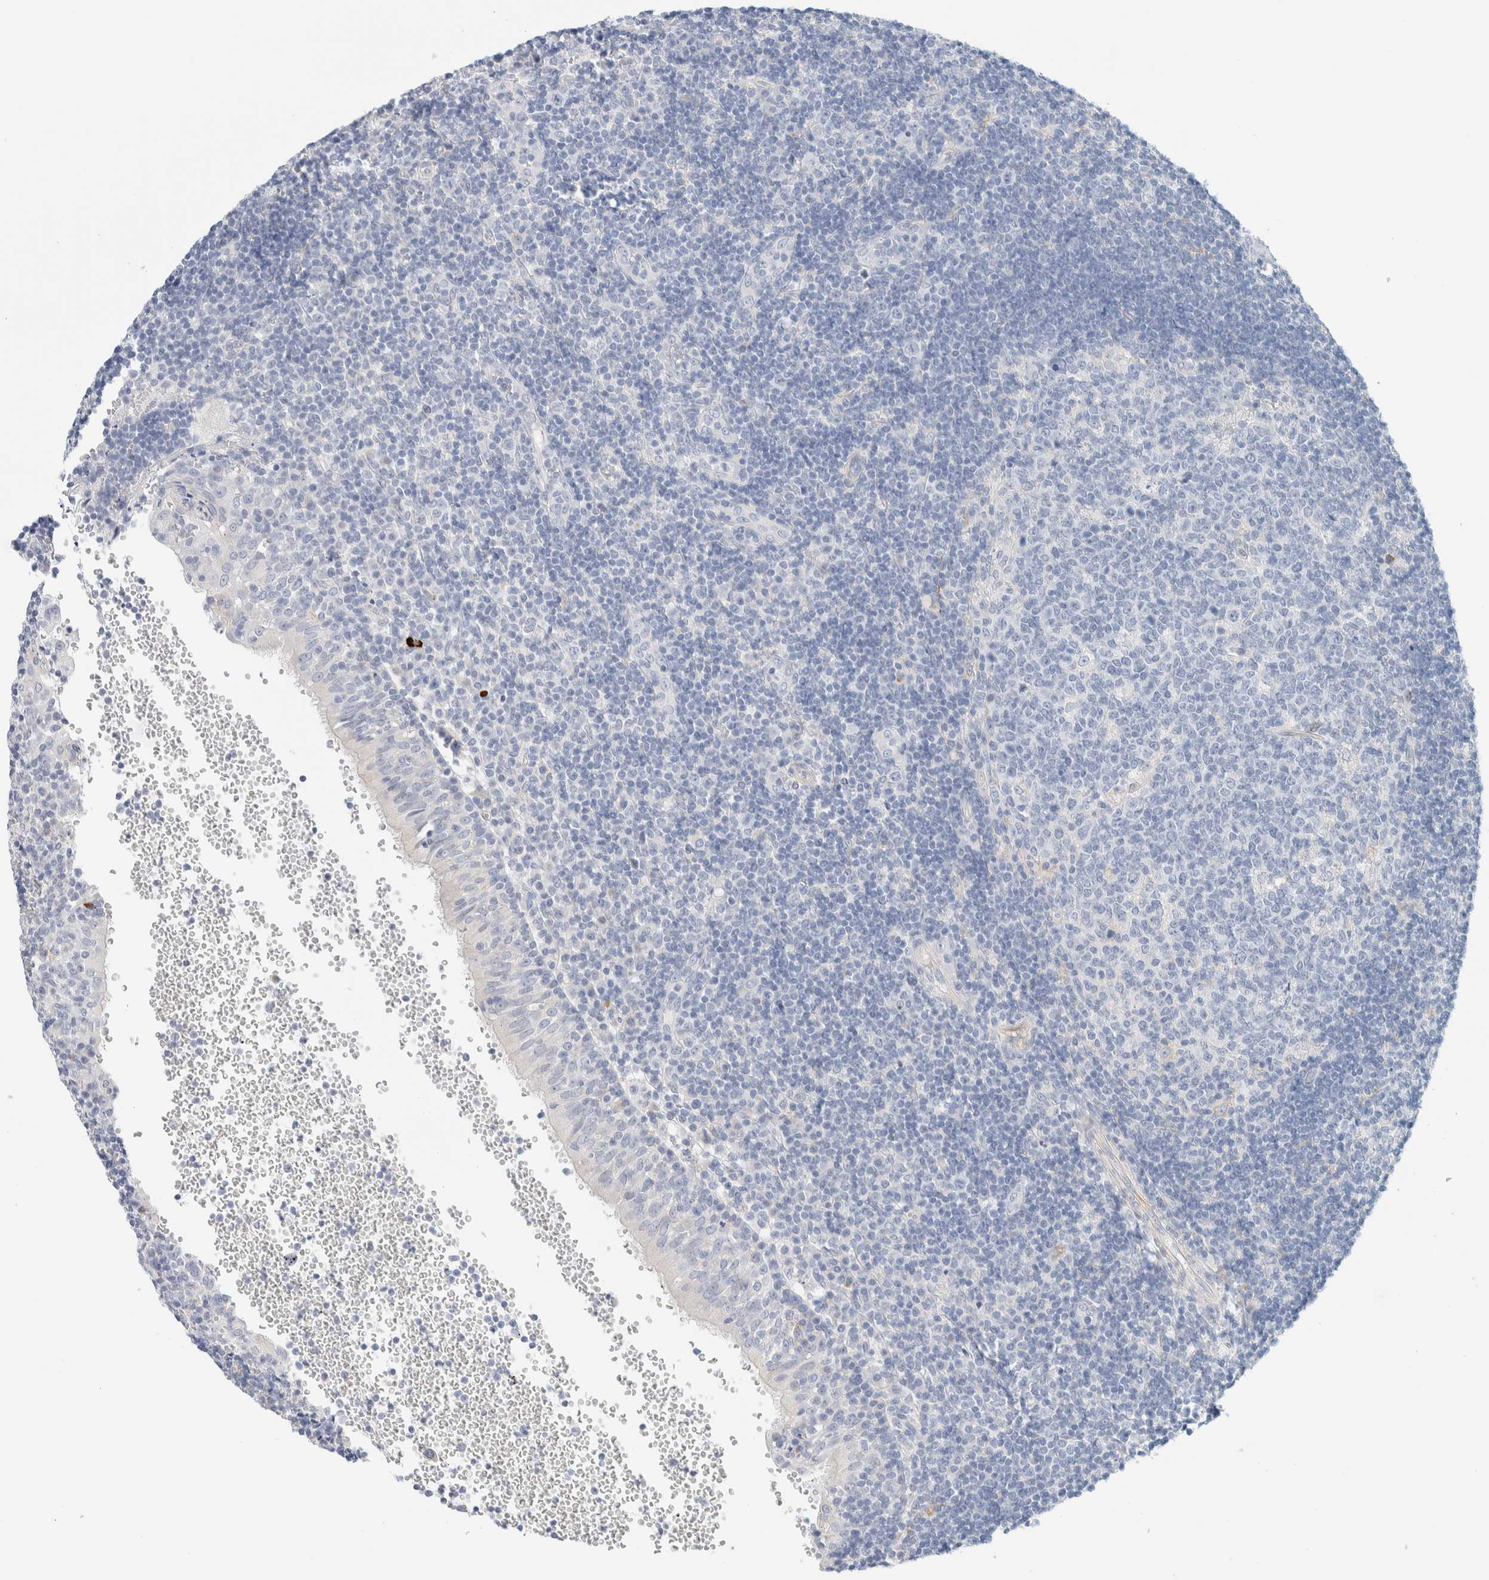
{"staining": {"intensity": "negative", "quantity": "none", "location": "none"}, "tissue": "tonsil", "cell_type": "Germinal center cells", "image_type": "normal", "snomed": [{"axis": "morphology", "description": "Normal tissue, NOS"}, {"axis": "topography", "description": "Tonsil"}], "caption": "Immunohistochemistry image of unremarkable human tonsil stained for a protein (brown), which exhibits no staining in germinal center cells.", "gene": "ATCAY", "patient": {"sex": "female", "age": 40}}